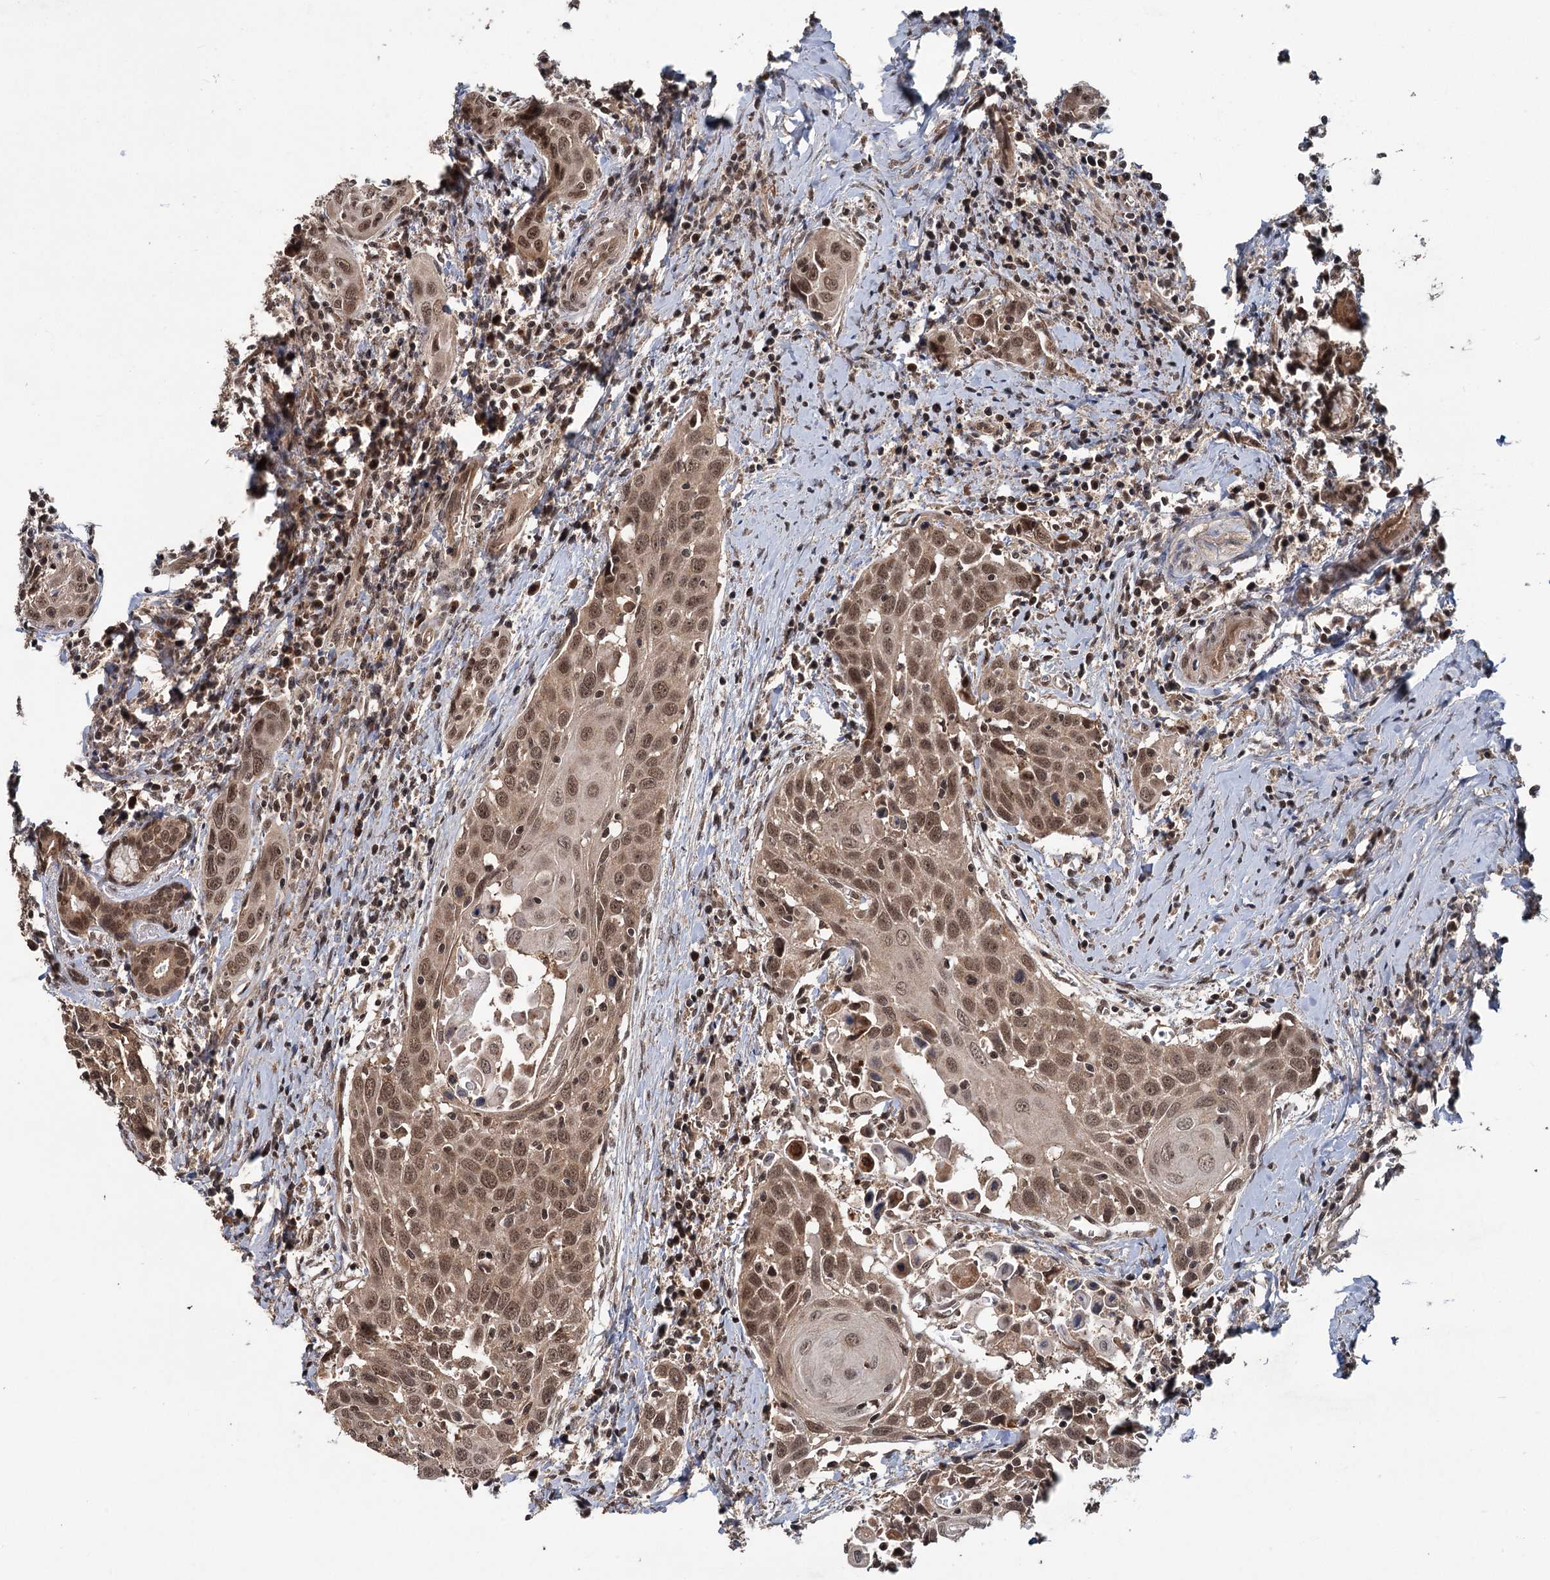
{"staining": {"intensity": "moderate", "quantity": ">75%", "location": "nuclear"}, "tissue": "head and neck cancer", "cell_type": "Tumor cells", "image_type": "cancer", "snomed": [{"axis": "morphology", "description": "Squamous cell carcinoma, NOS"}, {"axis": "topography", "description": "Oral tissue"}, {"axis": "topography", "description": "Head-Neck"}], "caption": "An image of human head and neck cancer stained for a protein shows moderate nuclear brown staining in tumor cells.", "gene": "KANSL2", "patient": {"sex": "female", "age": 50}}